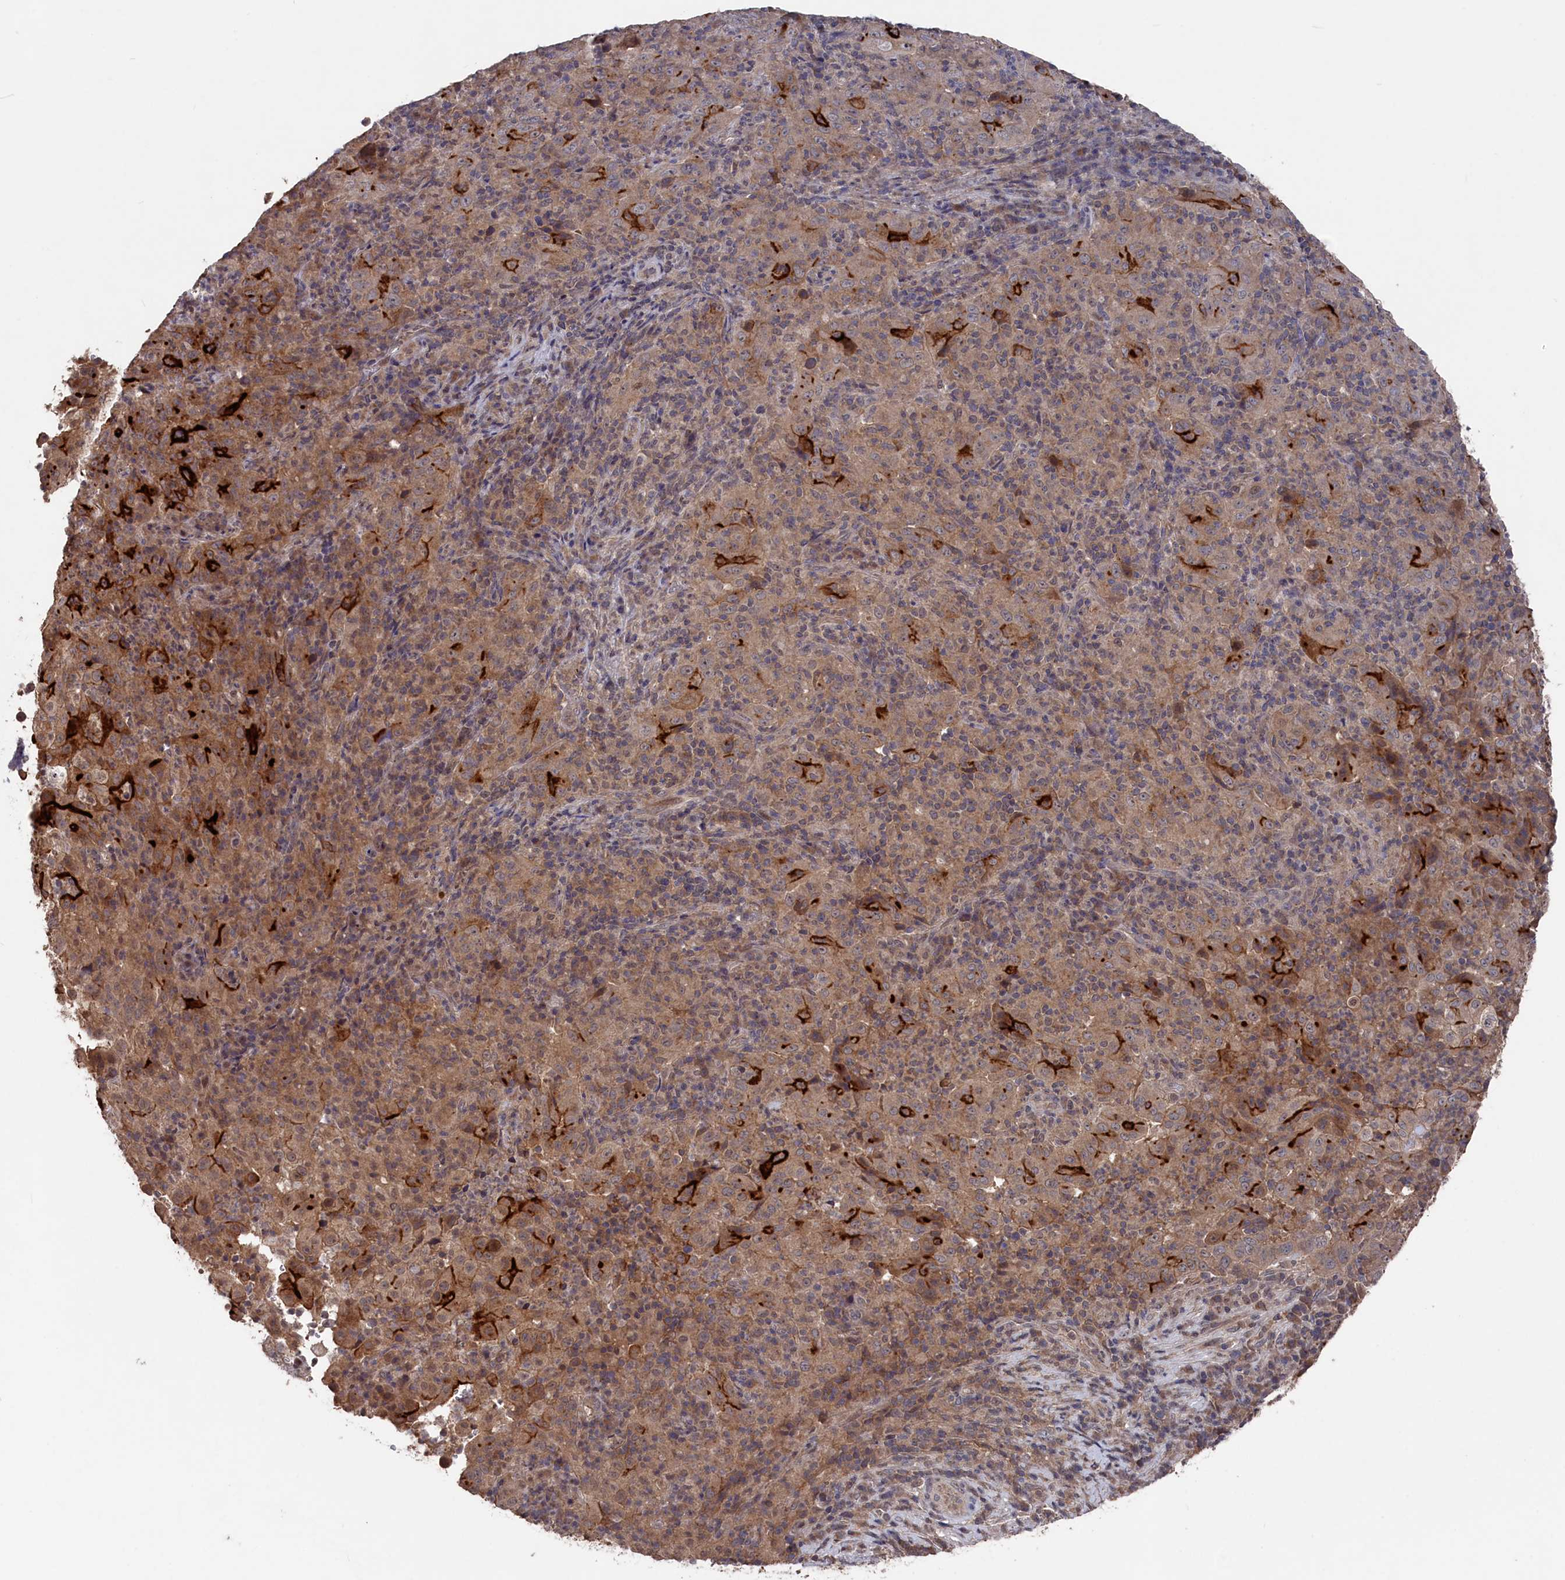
{"staining": {"intensity": "moderate", "quantity": ">75%", "location": "cytoplasmic/membranous"}, "tissue": "pancreatic cancer", "cell_type": "Tumor cells", "image_type": "cancer", "snomed": [{"axis": "morphology", "description": "Adenocarcinoma, NOS"}, {"axis": "topography", "description": "Pancreas"}], "caption": "A histopathology image showing moderate cytoplasmic/membranous positivity in approximately >75% of tumor cells in pancreatic cancer, as visualized by brown immunohistochemical staining.", "gene": "TMC5", "patient": {"sex": "male", "age": 63}}